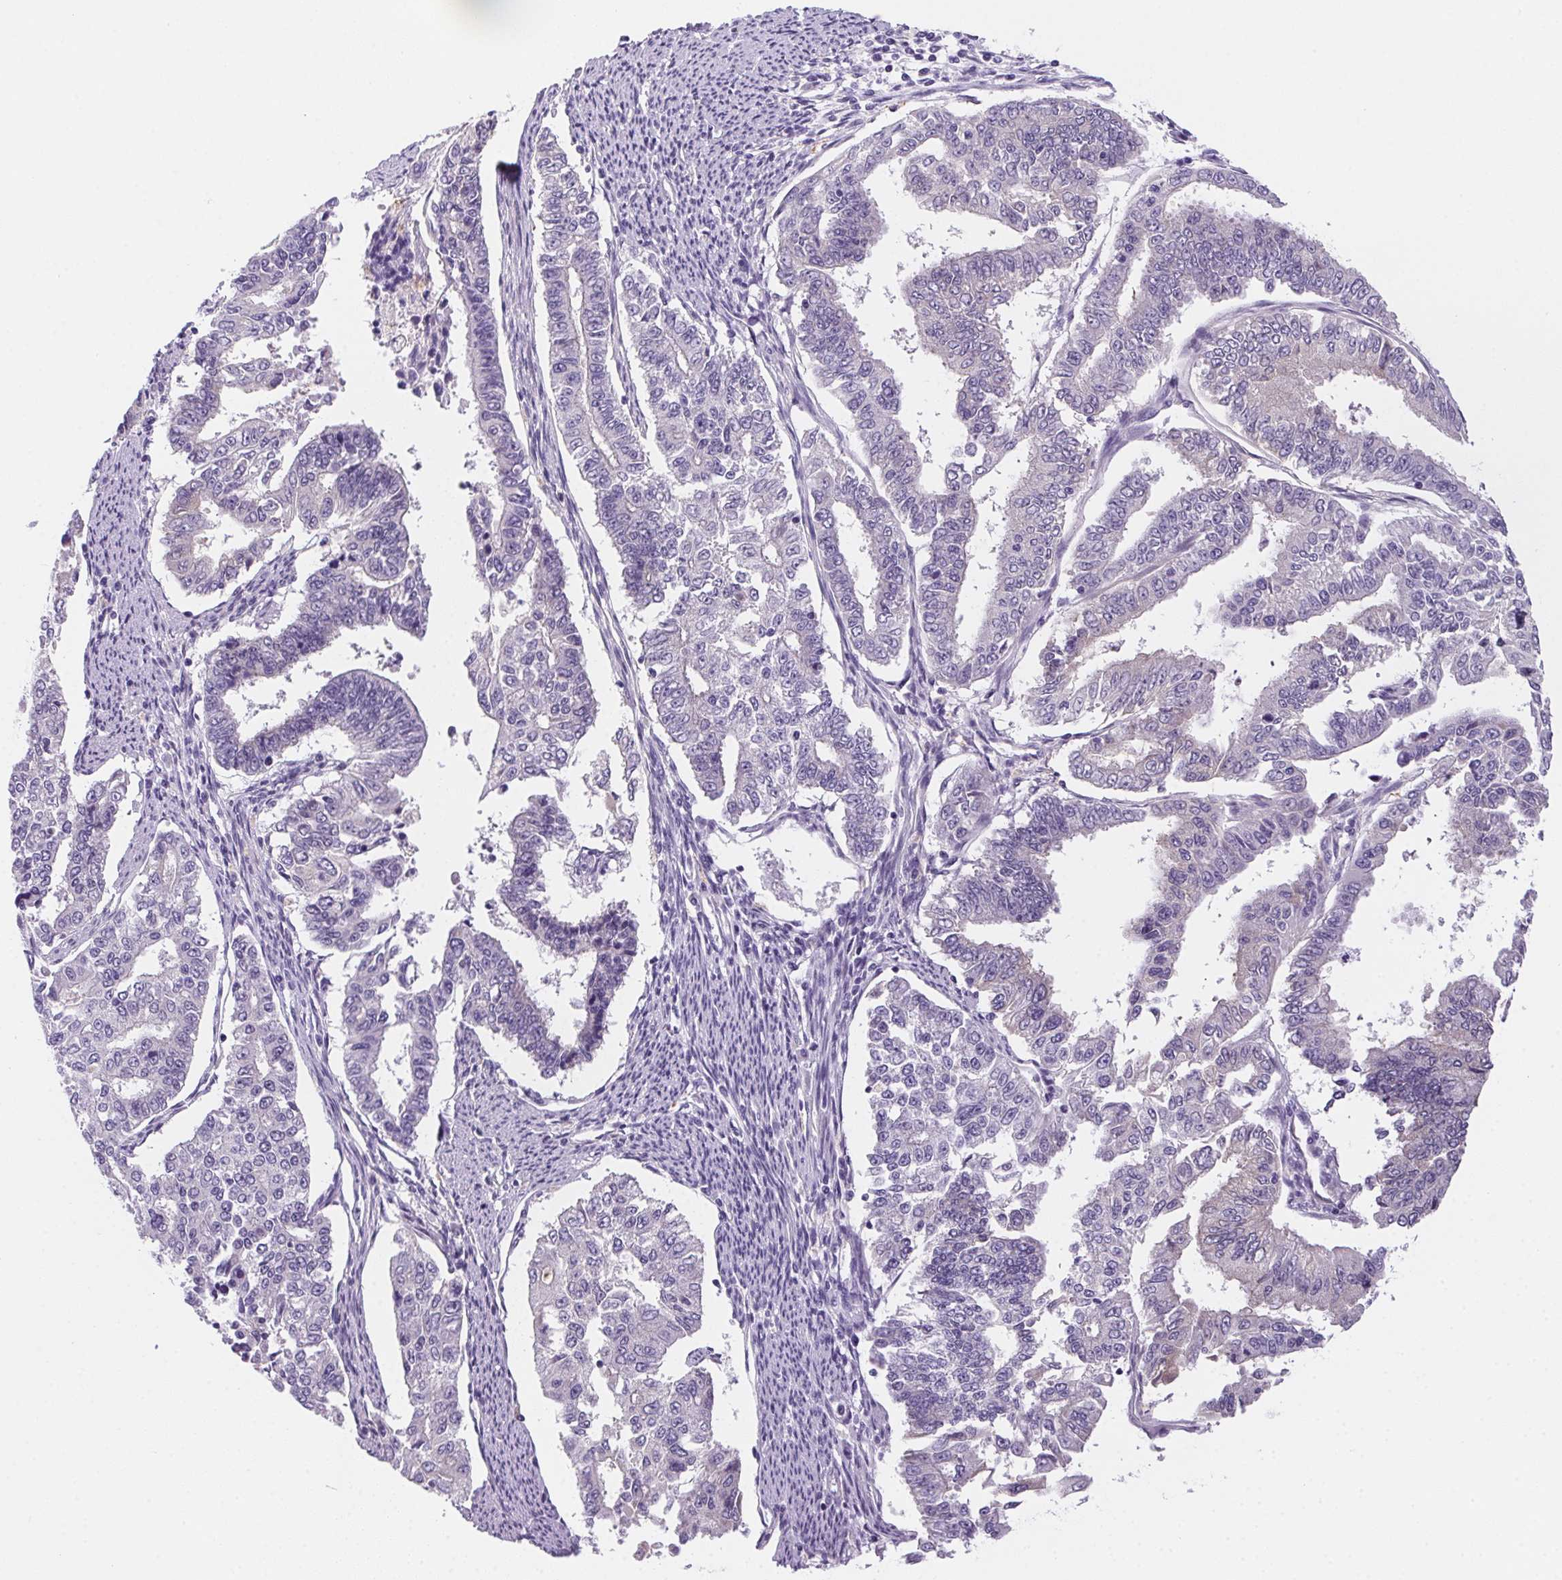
{"staining": {"intensity": "negative", "quantity": "none", "location": "none"}, "tissue": "endometrial cancer", "cell_type": "Tumor cells", "image_type": "cancer", "snomed": [{"axis": "morphology", "description": "Adenocarcinoma, NOS"}, {"axis": "topography", "description": "Uterus"}], "caption": "The image reveals no significant positivity in tumor cells of endometrial cancer (adenocarcinoma).", "gene": "PRKAA1", "patient": {"sex": "female", "age": 59}}